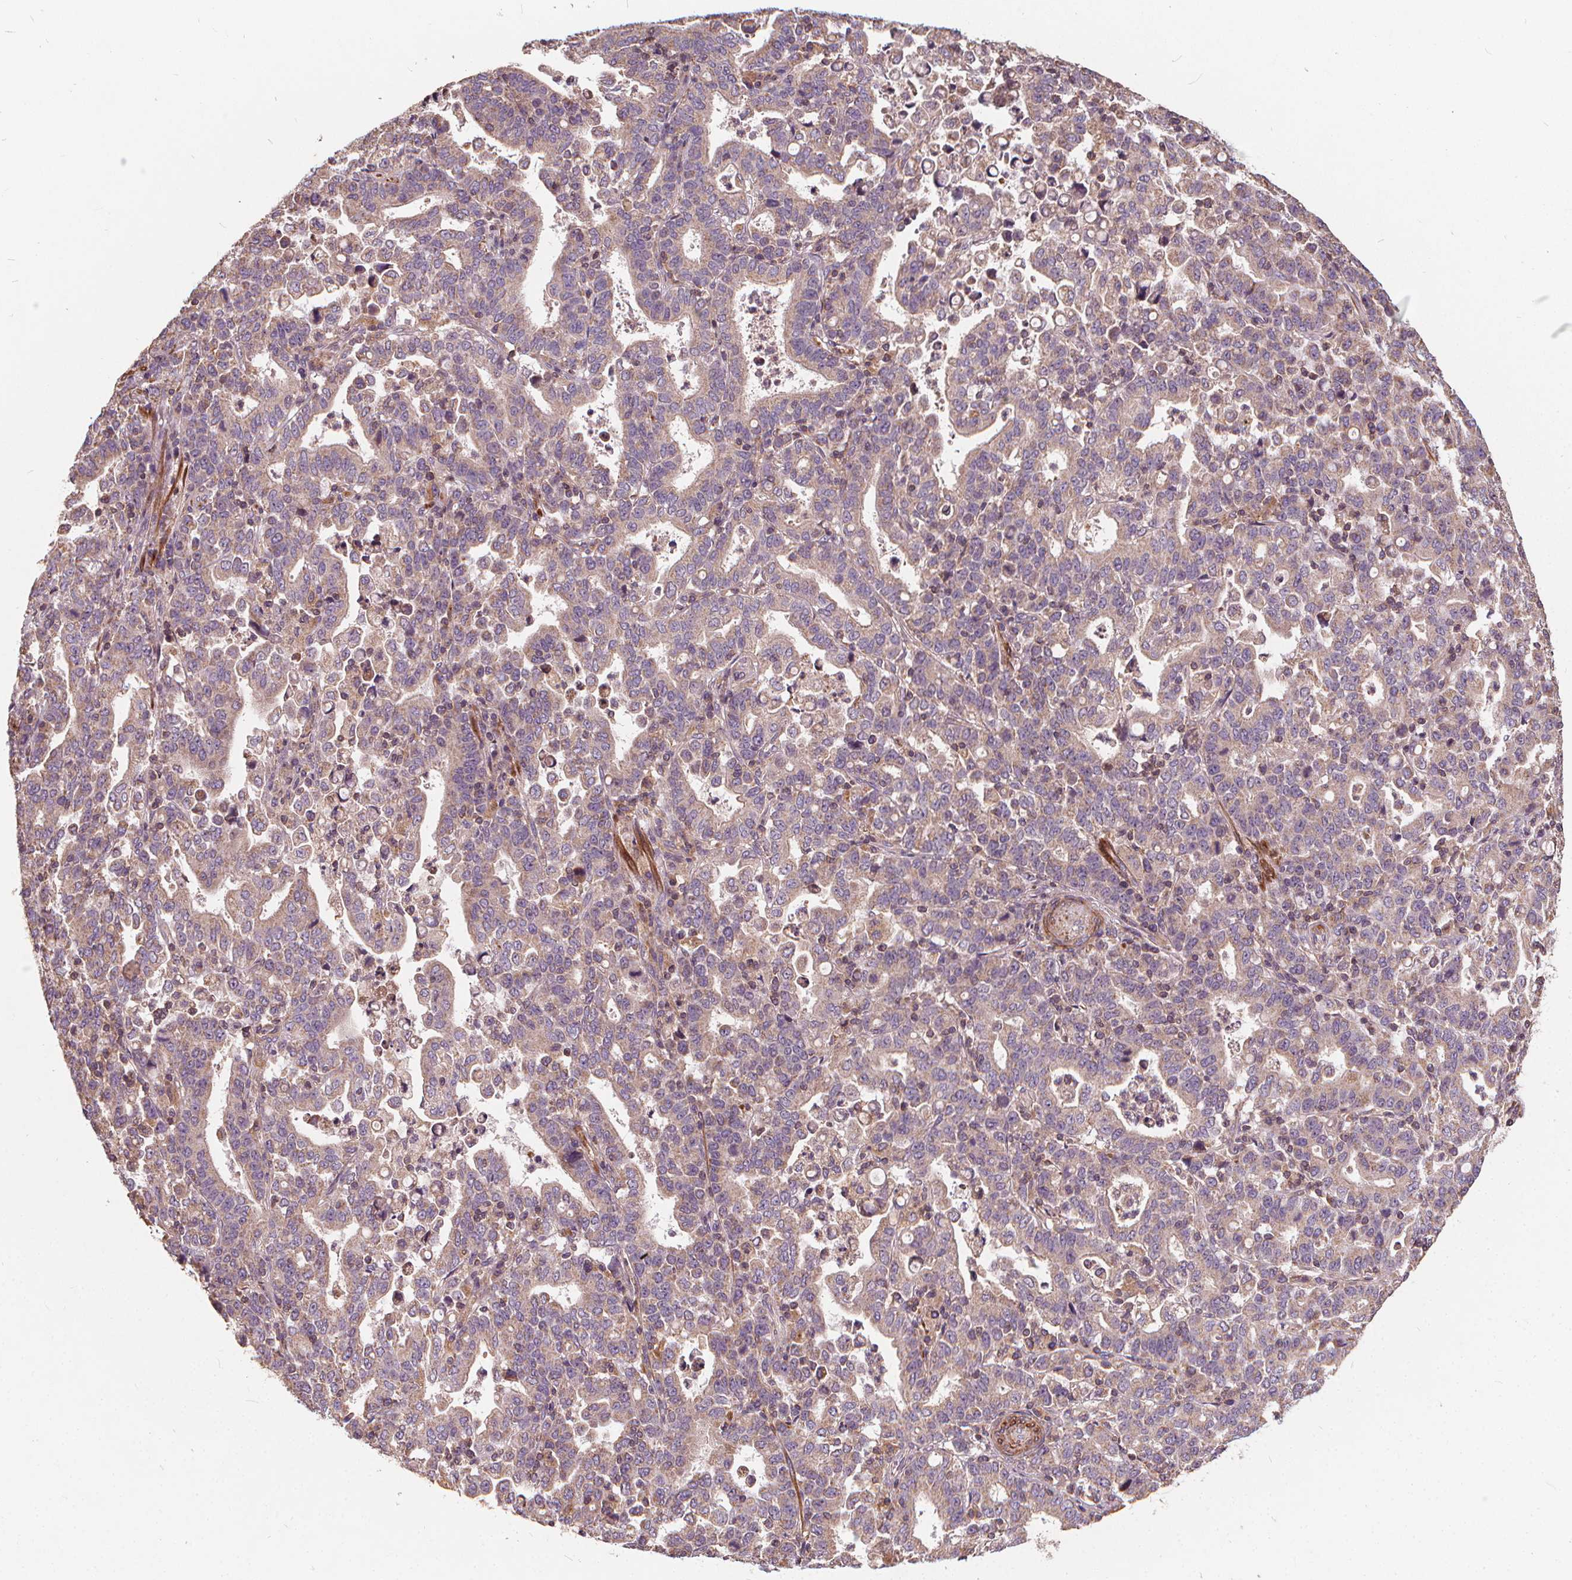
{"staining": {"intensity": "moderate", "quantity": "25%-75%", "location": "cytoplasmic/membranous"}, "tissue": "stomach cancer", "cell_type": "Tumor cells", "image_type": "cancer", "snomed": [{"axis": "morphology", "description": "Adenocarcinoma, NOS"}, {"axis": "topography", "description": "Stomach"}], "caption": "IHC staining of stomach cancer, which displays medium levels of moderate cytoplasmic/membranous staining in approximately 25%-75% of tumor cells indicating moderate cytoplasmic/membranous protein positivity. The staining was performed using DAB (3,3'-diaminobenzidine) (brown) for protein detection and nuclei were counterstained in hematoxylin (blue).", "gene": "ORAI2", "patient": {"sex": "male", "age": 82}}